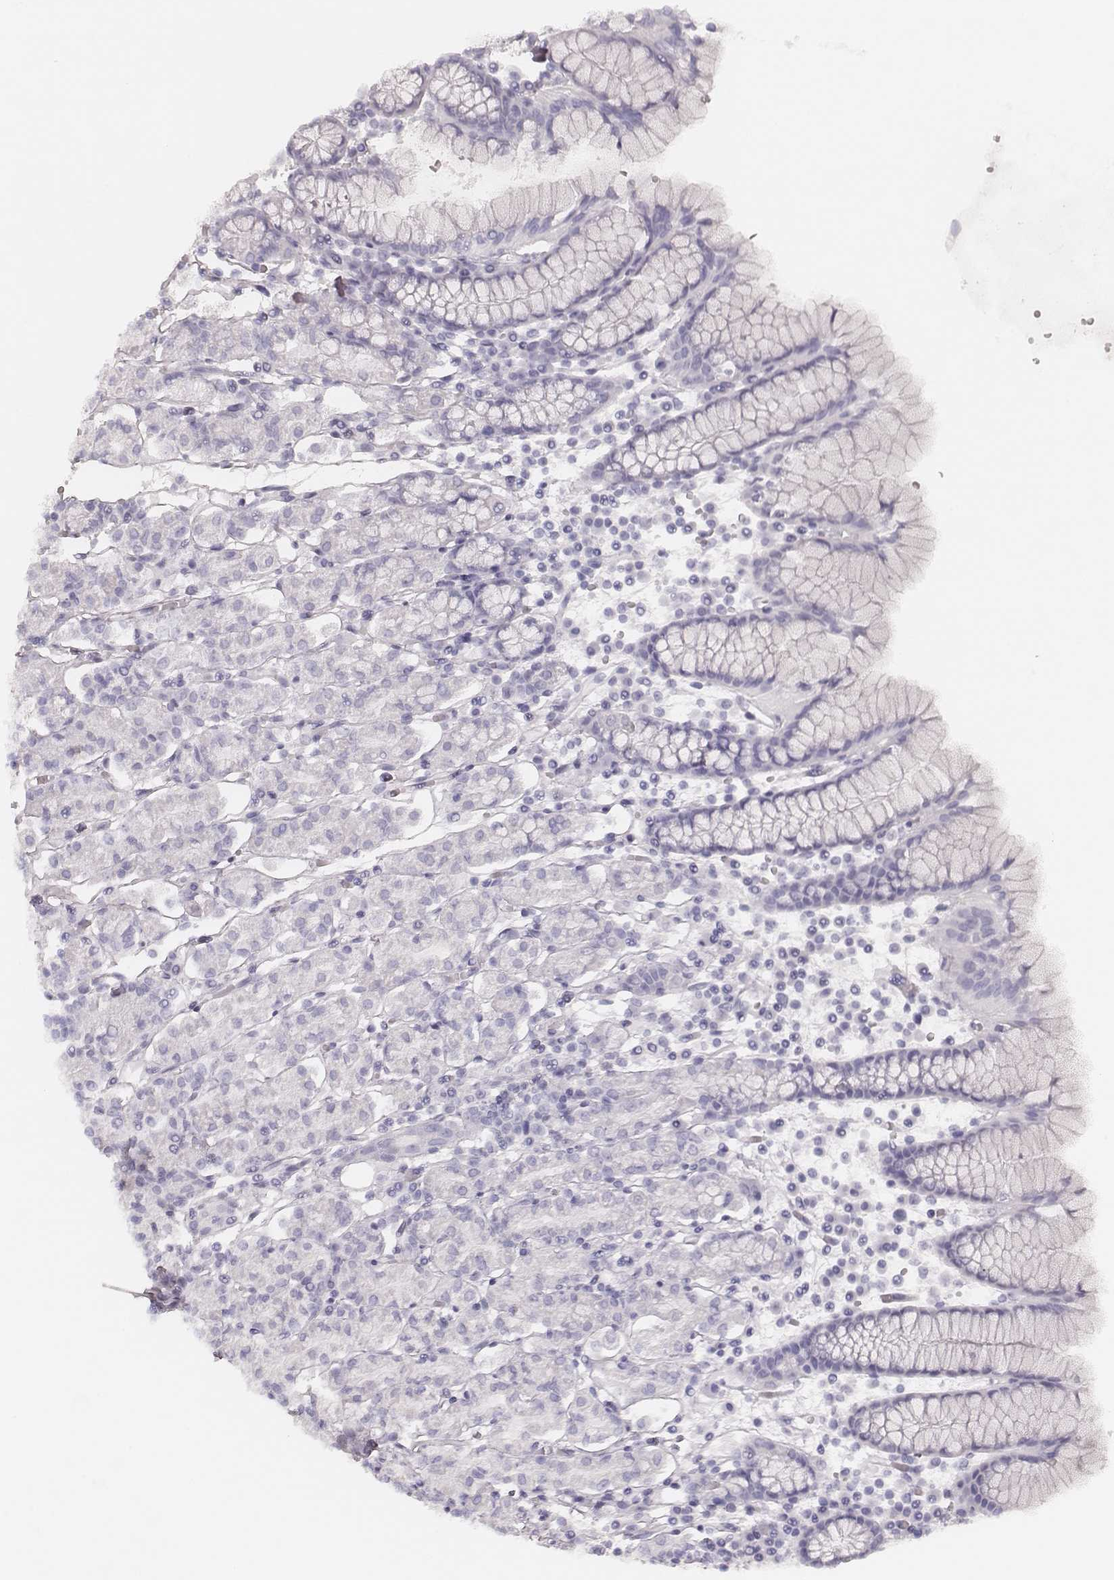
{"staining": {"intensity": "negative", "quantity": "none", "location": "none"}, "tissue": "stomach", "cell_type": "Glandular cells", "image_type": "normal", "snomed": [{"axis": "morphology", "description": "Normal tissue, NOS"}, {"axis": "topography", "description": "Stomach, upper"}, {"axis": "topography", "description": "Stomach"}], "caption": "This is an IHC histopathology image of normal human stomach. There is no staining in glandular cells.", "gene": "KRT34", "patient": {"sex": "male", "age": 62}}